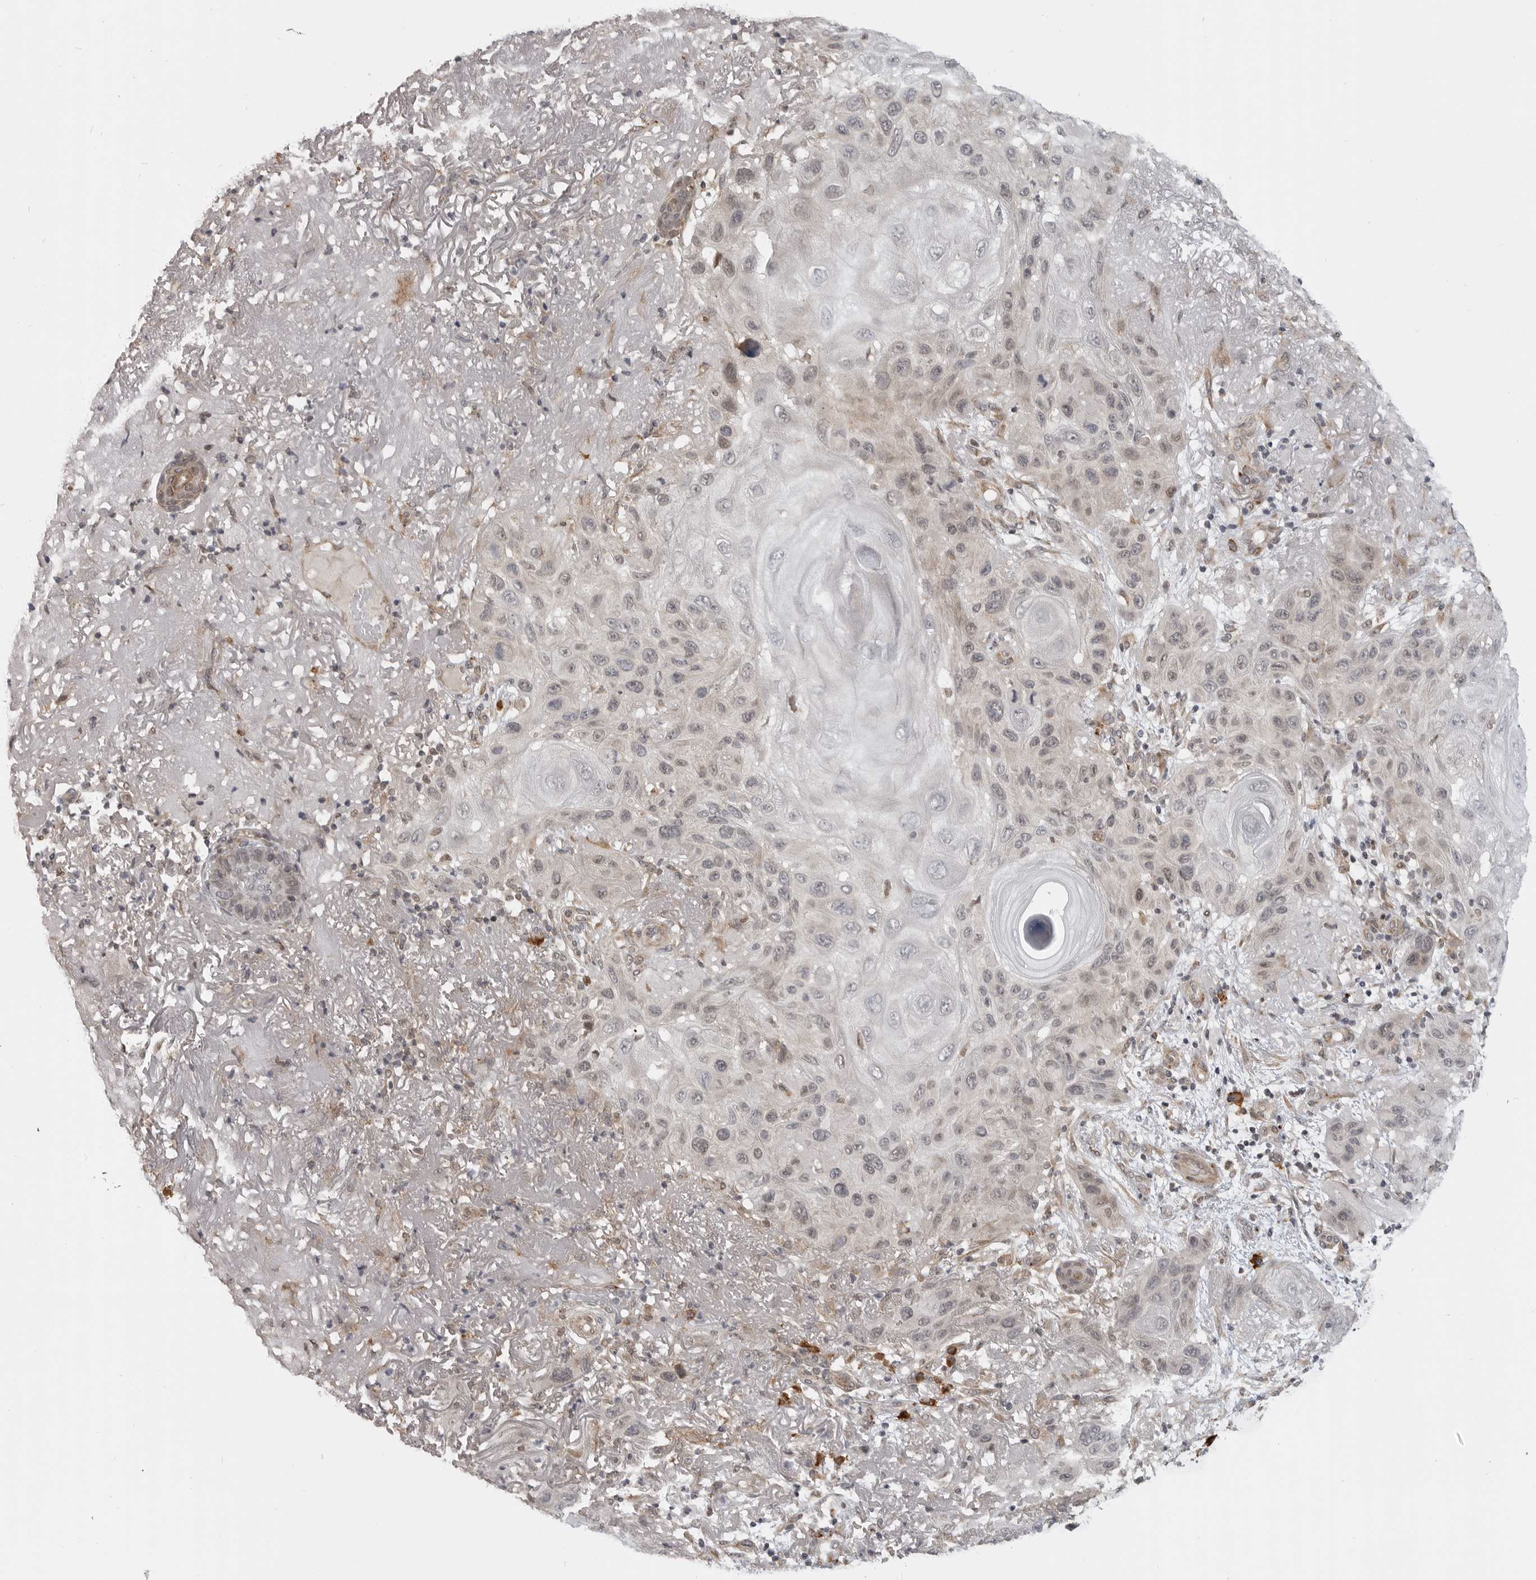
{"staining": {"intensity": "negative", "quantity": "none", "location": "none"}, "tissue": "skin cancer", "cell_type": "Tumor cells", "image_type": "cancer", "snomed": [{"axis": "morphology", "description": "Normal tissue, NOS"}, {"axis": "morphology", "description": "Squamous cell carcinoma, NOS"}, {"axis": "topography", "description": "Skin"}], "caption": "This is a image of immunohistochemistry staining of skin cancer, which shows no staining in tumor cells.", "gene": "CEP295NL", "patient": {"sex": "female", "age": 96}}